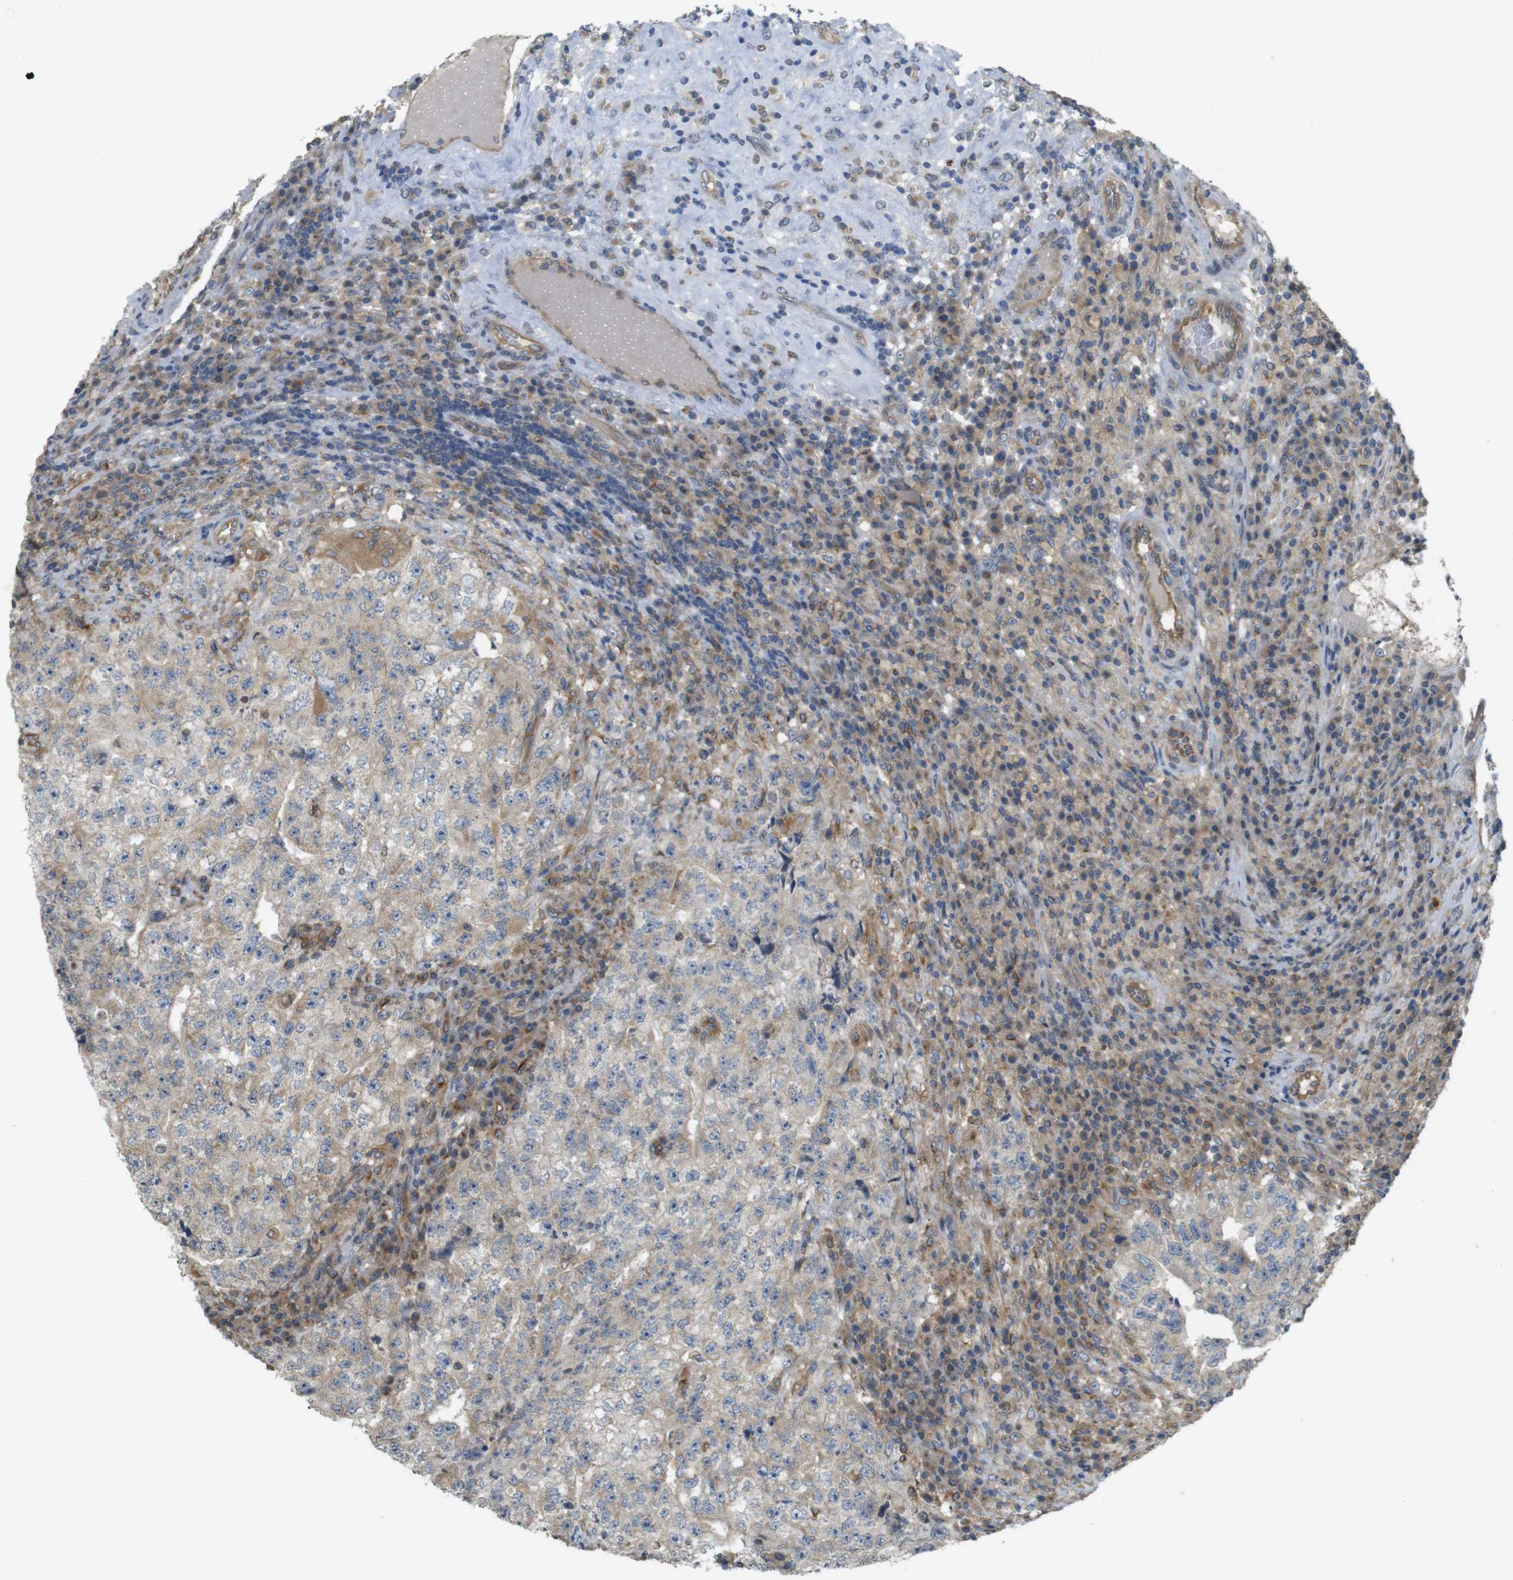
{"staining": {"intensity": "weak", "quantity": ">75%", "location": "cytoplasmic/membranous"}, "tissue": "testis cancer", "cell_type": "Tumor cells", "image_type": "cancer", "snomed": [{"axis": "morphology", "description": "Necrosis, NOS"}, {"axis": "morphology", "description": "Carcinoma, Embryonal, NOS"}, {"axis": "topography", "description": "Testis"}], "caption": "DAB immunohistochemical staining of human embryonal carcinoma (testis) exhibits weak cytoplasmic/membranous protein staining in about >75% of tumor cells.", "gene": "KIF5B", "patient": {"sex": "male", "age": 19}}